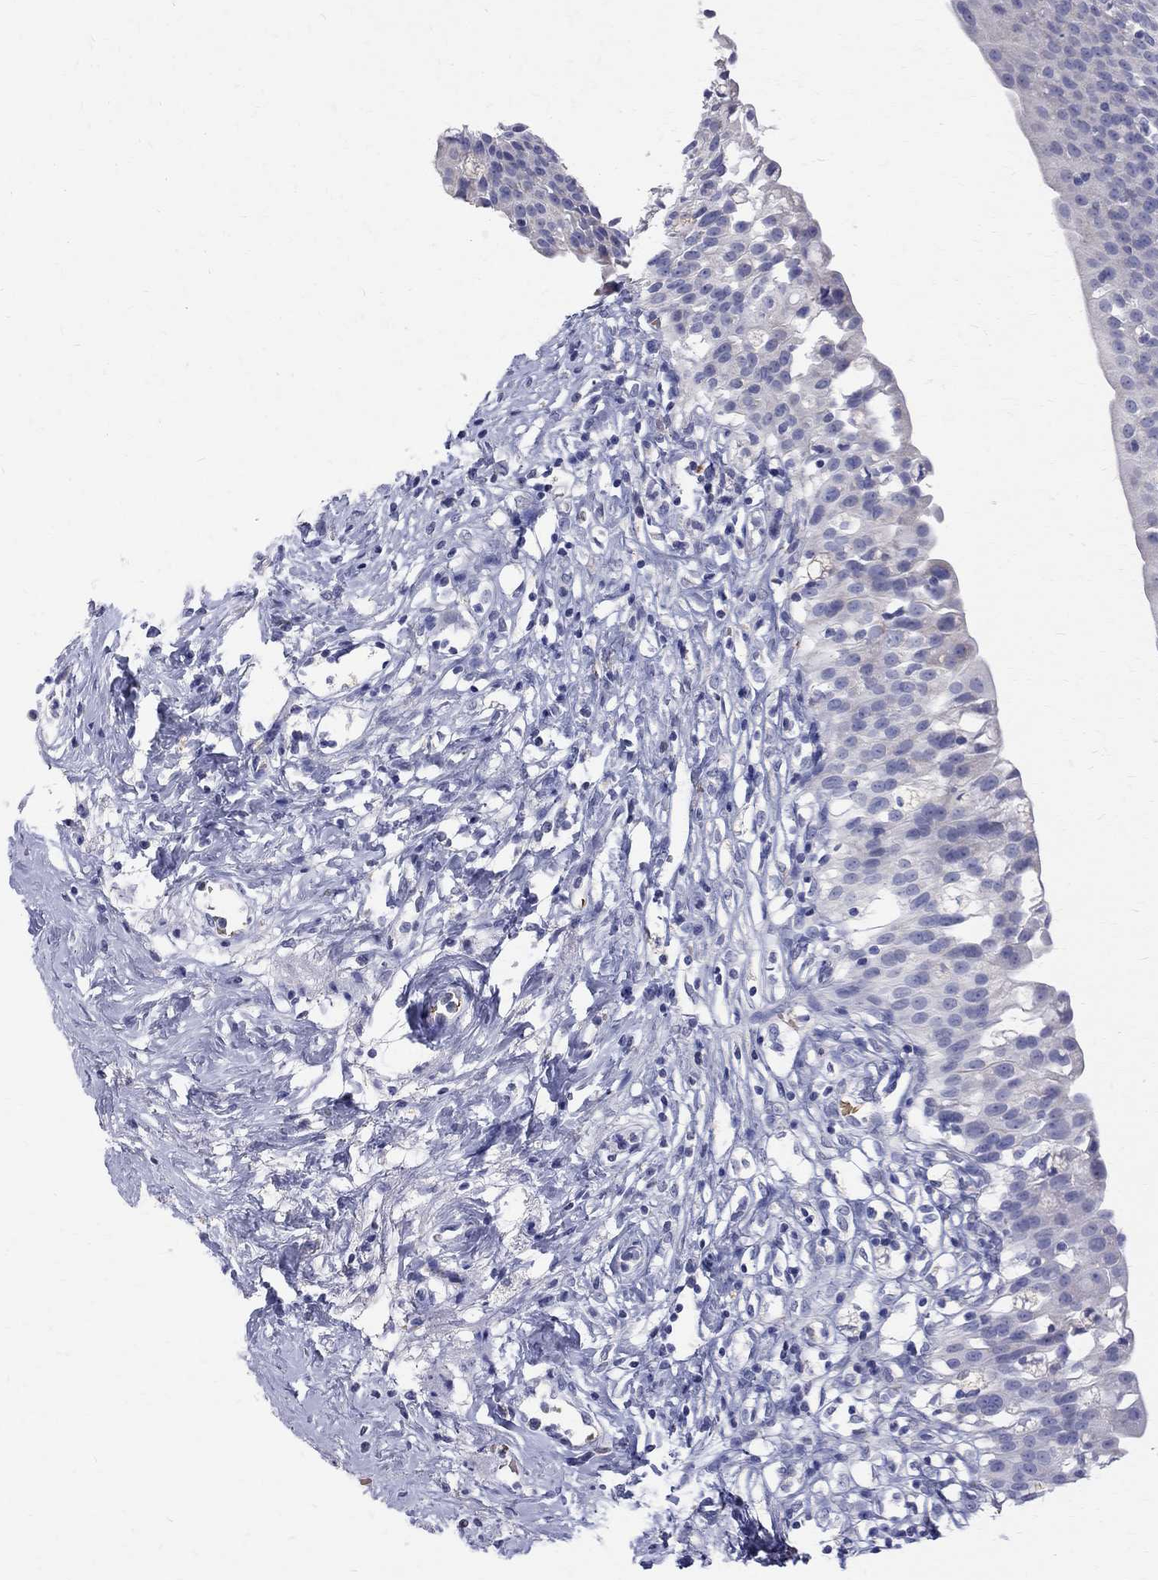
{"staining": {"intensity": "negative", "quantity": "none", "location": "none"}, "tissue": "urinary bladder", "cell_type": "Urothelial cells", "image_type": "normal", "snomed": [{"axis": "morphology", "description": "Normal tissue, NOS"}, {"axis": "topography", "description": "Urinary bladder"}], "caption": "High magnification brightfield microscopy of normal urinary bladder stained with DAB (3,3'-diaminobenzidine) (brown) and counterstained with hematoxylin (blue): urothelial cells show no significant positivity.", "gene": "AGER", "patient": {"sex": "male", "age": 76}}